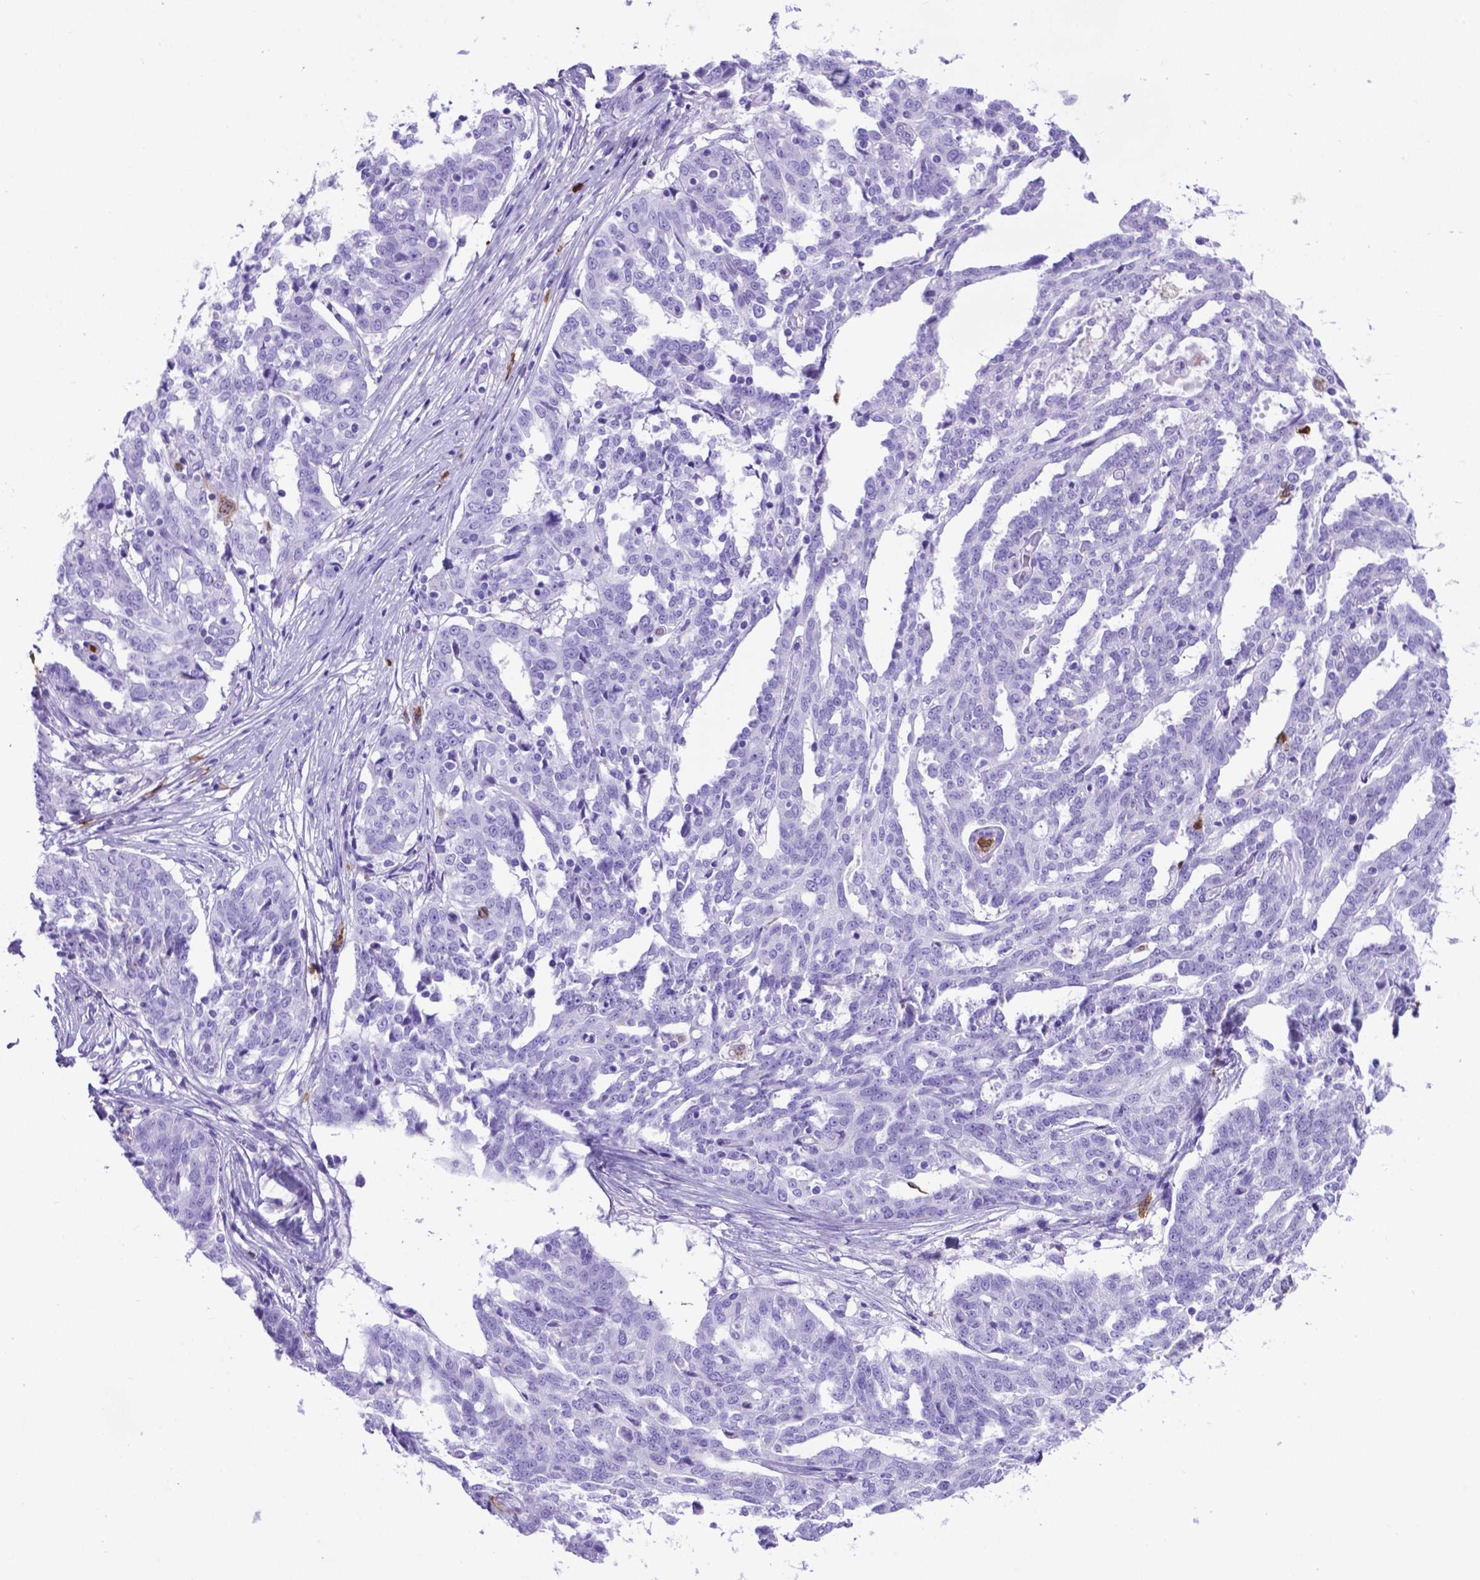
{"staining": {"intensity": "negative", "quantity": "none", "location": "none"}, "tissue": "ovarian cancer", "cell_type": "Tumor cells", "image_type": "cancer", "snomed": [{"axis": "morphology", "description": "Cystadenocarcinoma, serous, NOS"}, {"axis": "topography", "description": "Ovary"}], "caption": "Serous cystadenocarcinoma (ovarian) stained for a protein using immunohistochemistry (IHC) displays no positivity tumor cells.", "gene": "LZTR1", "patient": {"sex": "female", "age": 67}}